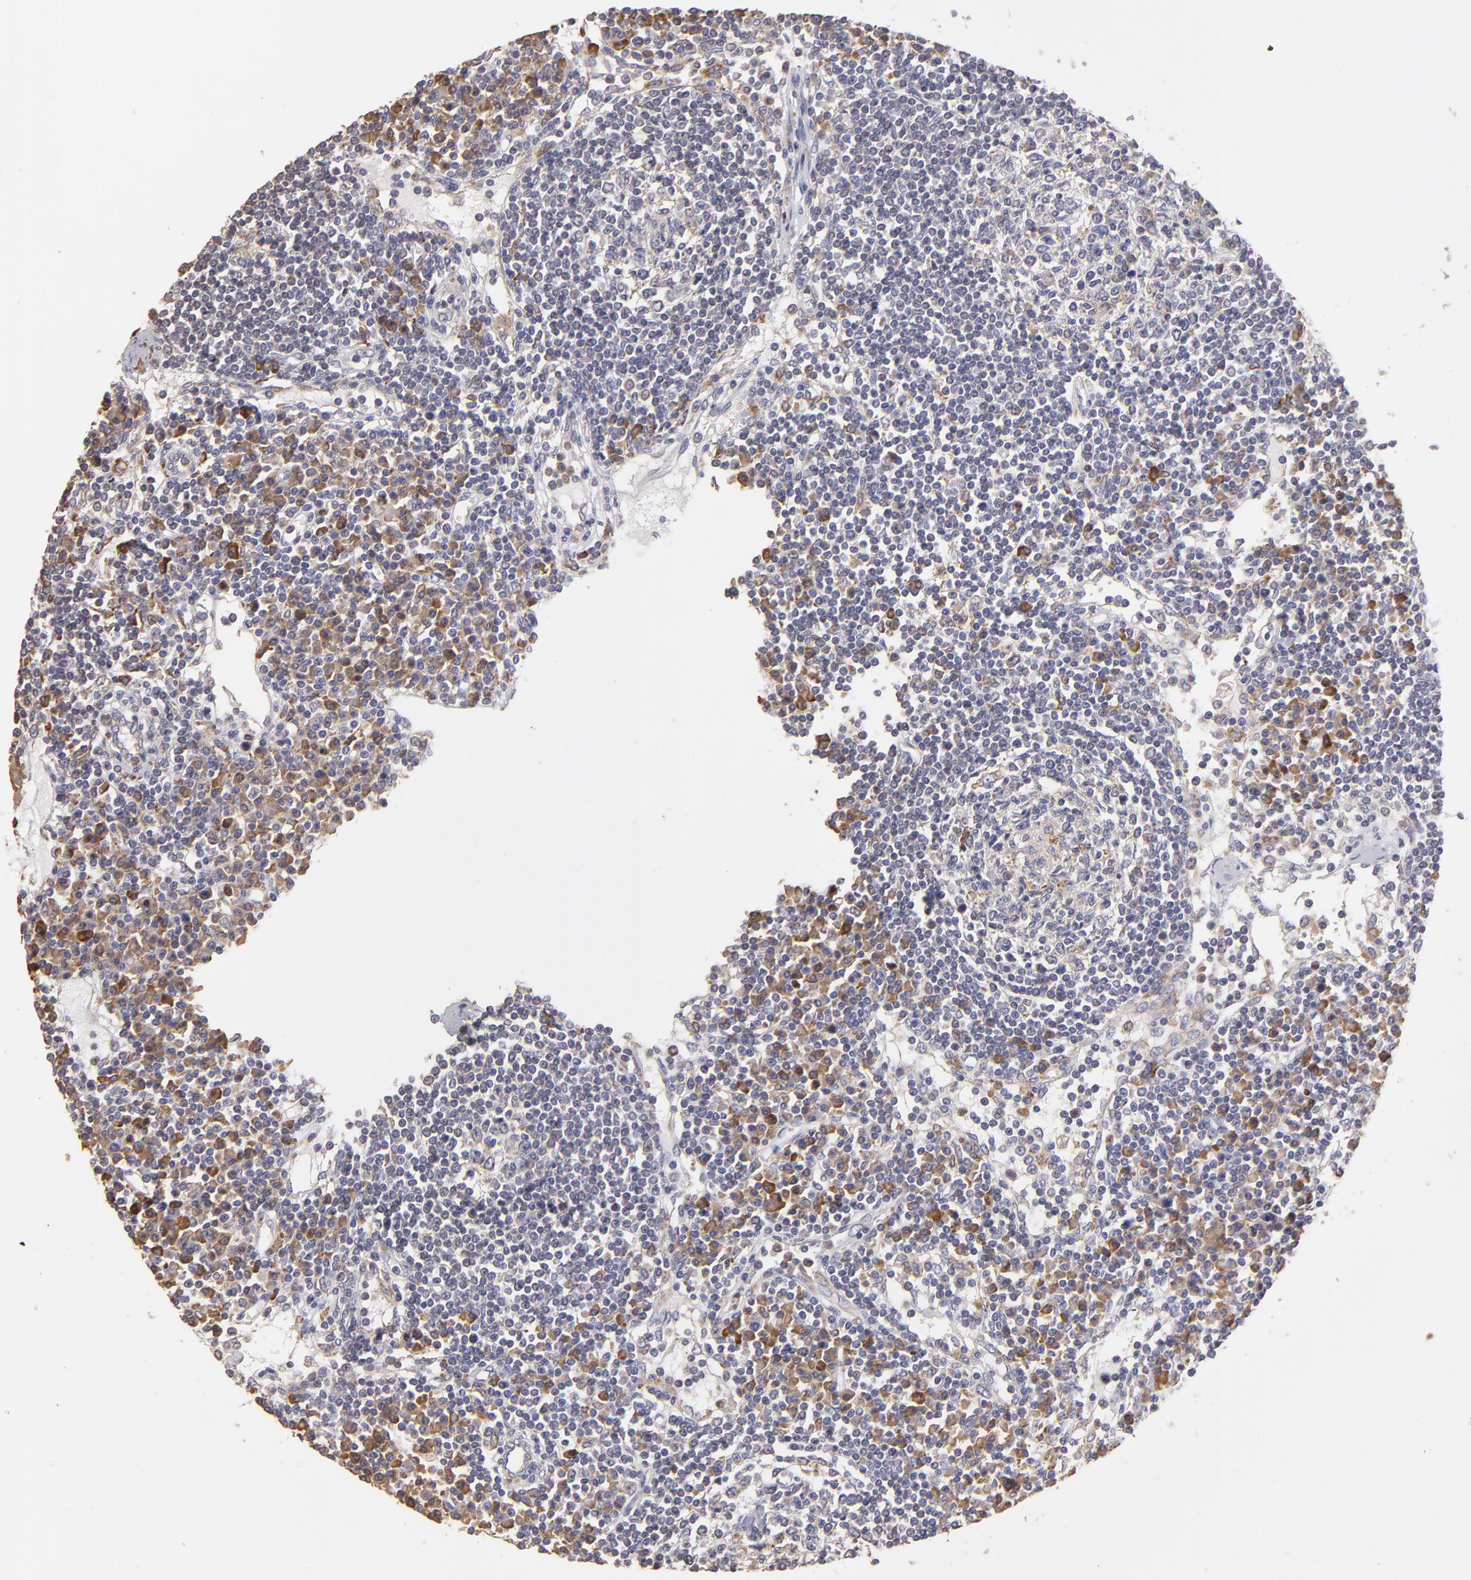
{"staining": {"intensity": "weak", "quantity": "<25%", "location": "cytoplasmic/membranous"}, "tissue": "lymph node", "cell_type": "Germinal center cells", "image_type": "normal", "snomed": [{"axis": "morphology", "description": "Normal tissue, NOS"}, {"axis": "topography", "description": "Lymph node"}], "caption": "Lymph node was stained to show a protein in brown. There is no significant staining in germinal center cells. (Stains: DAB (3,3'-diaminobenzidine) immunohistochemistry with hematoxylin counter stain, Microscopy: brightfield microscopy at high magnification).", "gene": "CALR", "patient": {"sex": "female", "age": 62}}